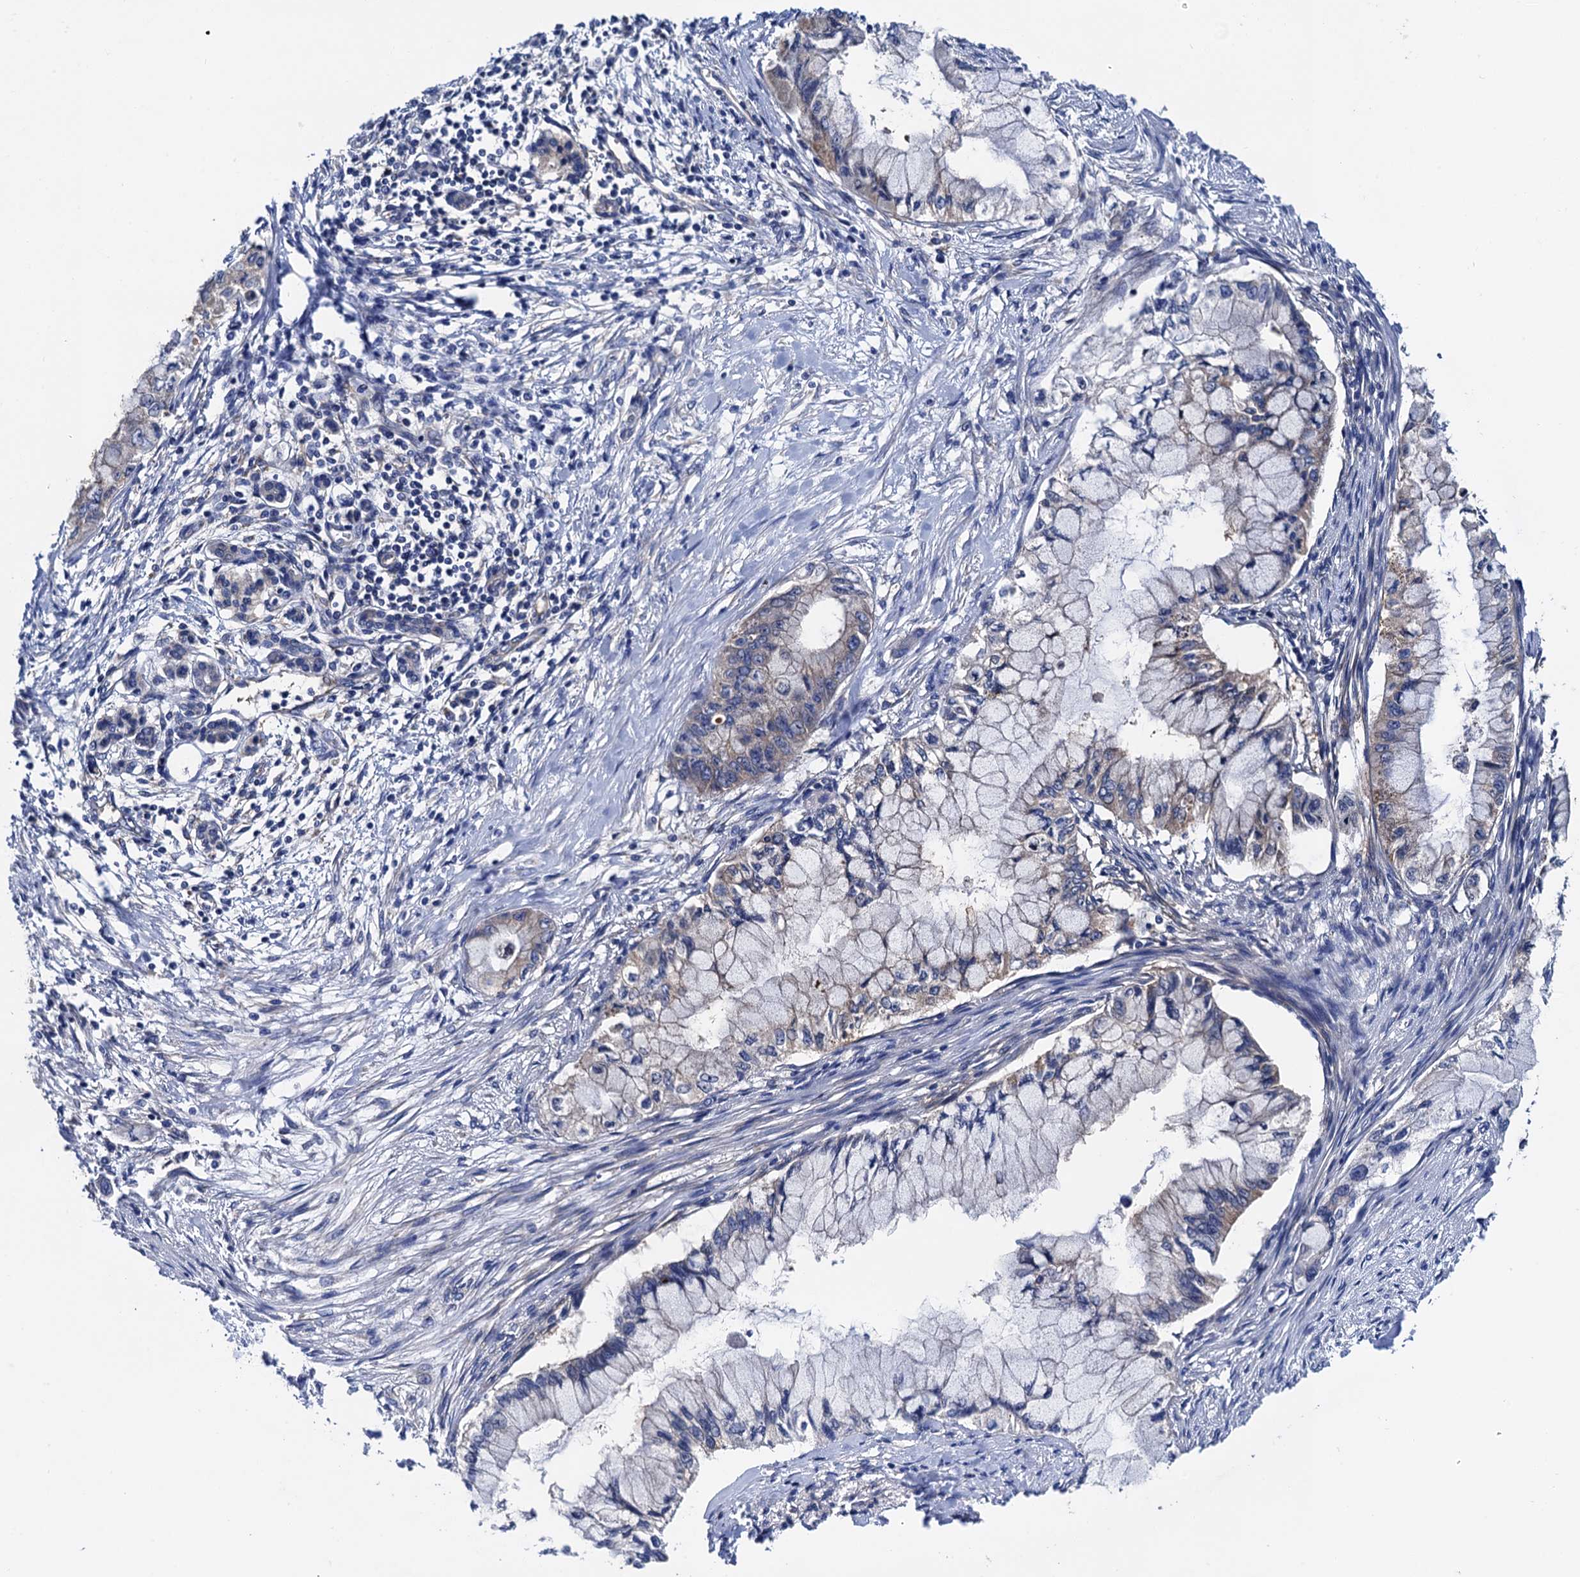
{"staining": {"intensity": "weak", "quantity": "25%-75%", "location": "cytoplasmic/membranous"}, "tissue": "pancreatic cancer", "cell_type": "Tumor cells", "image_type": "cancer", "snomed": [{"axis": "morphology", "description": "Adenocarcinoma, NOS"}, {"axis": "topography", "description": "Pancreas"}], "caption": "Immunohistochemical staining of human pancreatic cancer (adenocarcinoma) displays low levels of weak cytoplasmic/membranous staining in about 25%-75% of tumor cells.", "gene": "MRPL48", "patient": {"sex": "male", "age": 48}}